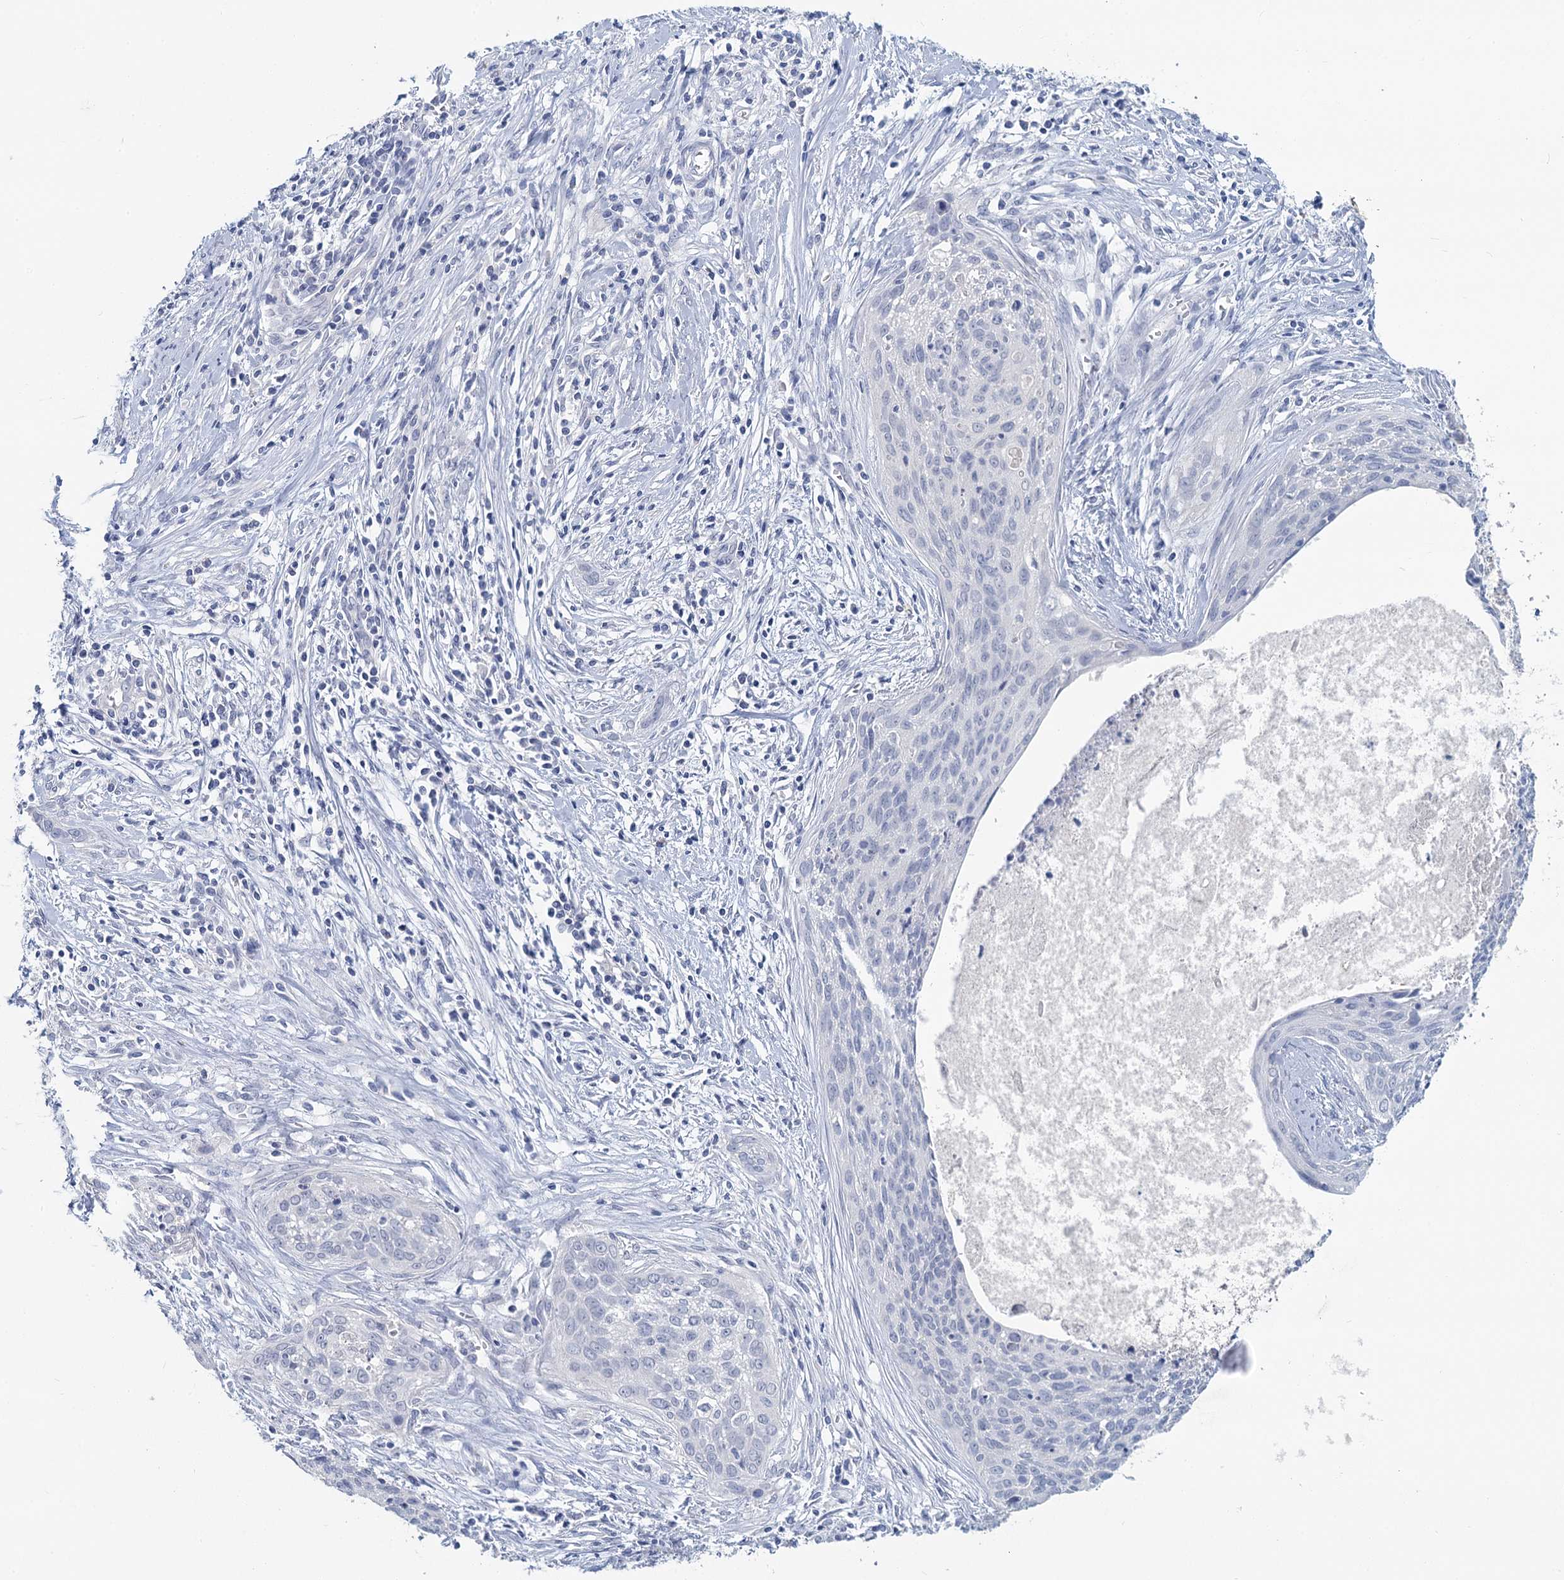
{"staining": {"intensity": "negative", "quantity": "none", "location": "none"}, "tissue": "cervical cancer", "cell_type": "Tumor cells", "image_type": "cancer", "snomed": [{"axis": "morphology", "description": "Squamous cell carcinoma, NOS"}, {"axis": "topography", "description": "Cervix"}], "caption": "Immunohistochemistry (IHC) of human squamous cell carcinoma (cervical) demonstrates no staining in tumor cells.", "gene": "CHGA", "patient": {"sex": "female", "age": 55}}